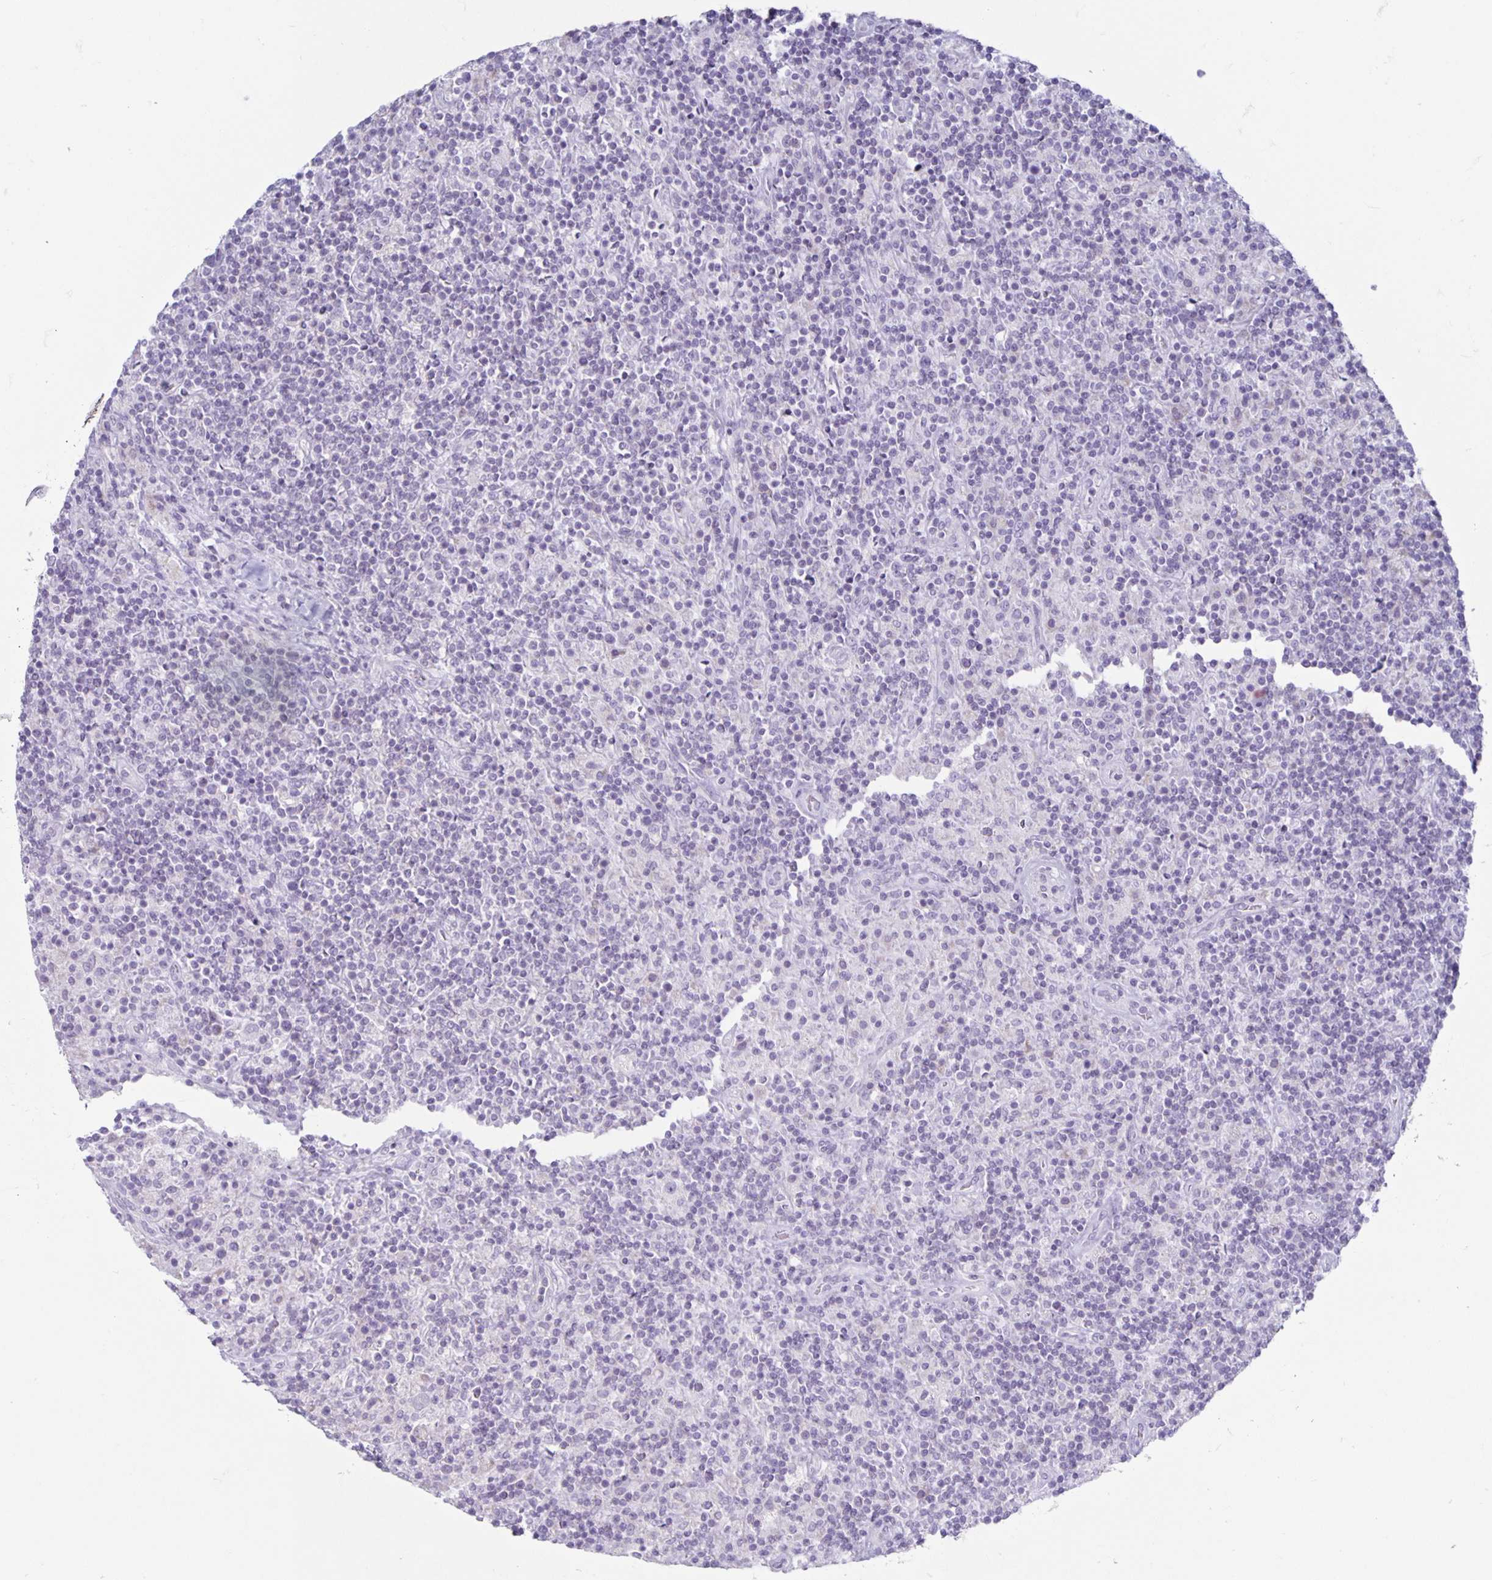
{"staining": {"intensity": "negative", "quantity": "none", "location": "none"}, "tissue": "lymphoma", "cell_type": "Tumor cells", "image_type": "cancer", "snomed": [{"axis": "morphology", "description": "Hodgkin's disease, NOS"}, {"axis": "topography", "description": "Lymph node"}], "caption": "There is no significant expression in tumor cells of lymphoma. Brightfield microscopy of IHC stained with DAB (3,3'-diaminobenzidine) (brown) and hematoxylin (blue), captured at high magnification.", "gene": "CT45A5", "patient": {"sex": "male", "age": 70}}